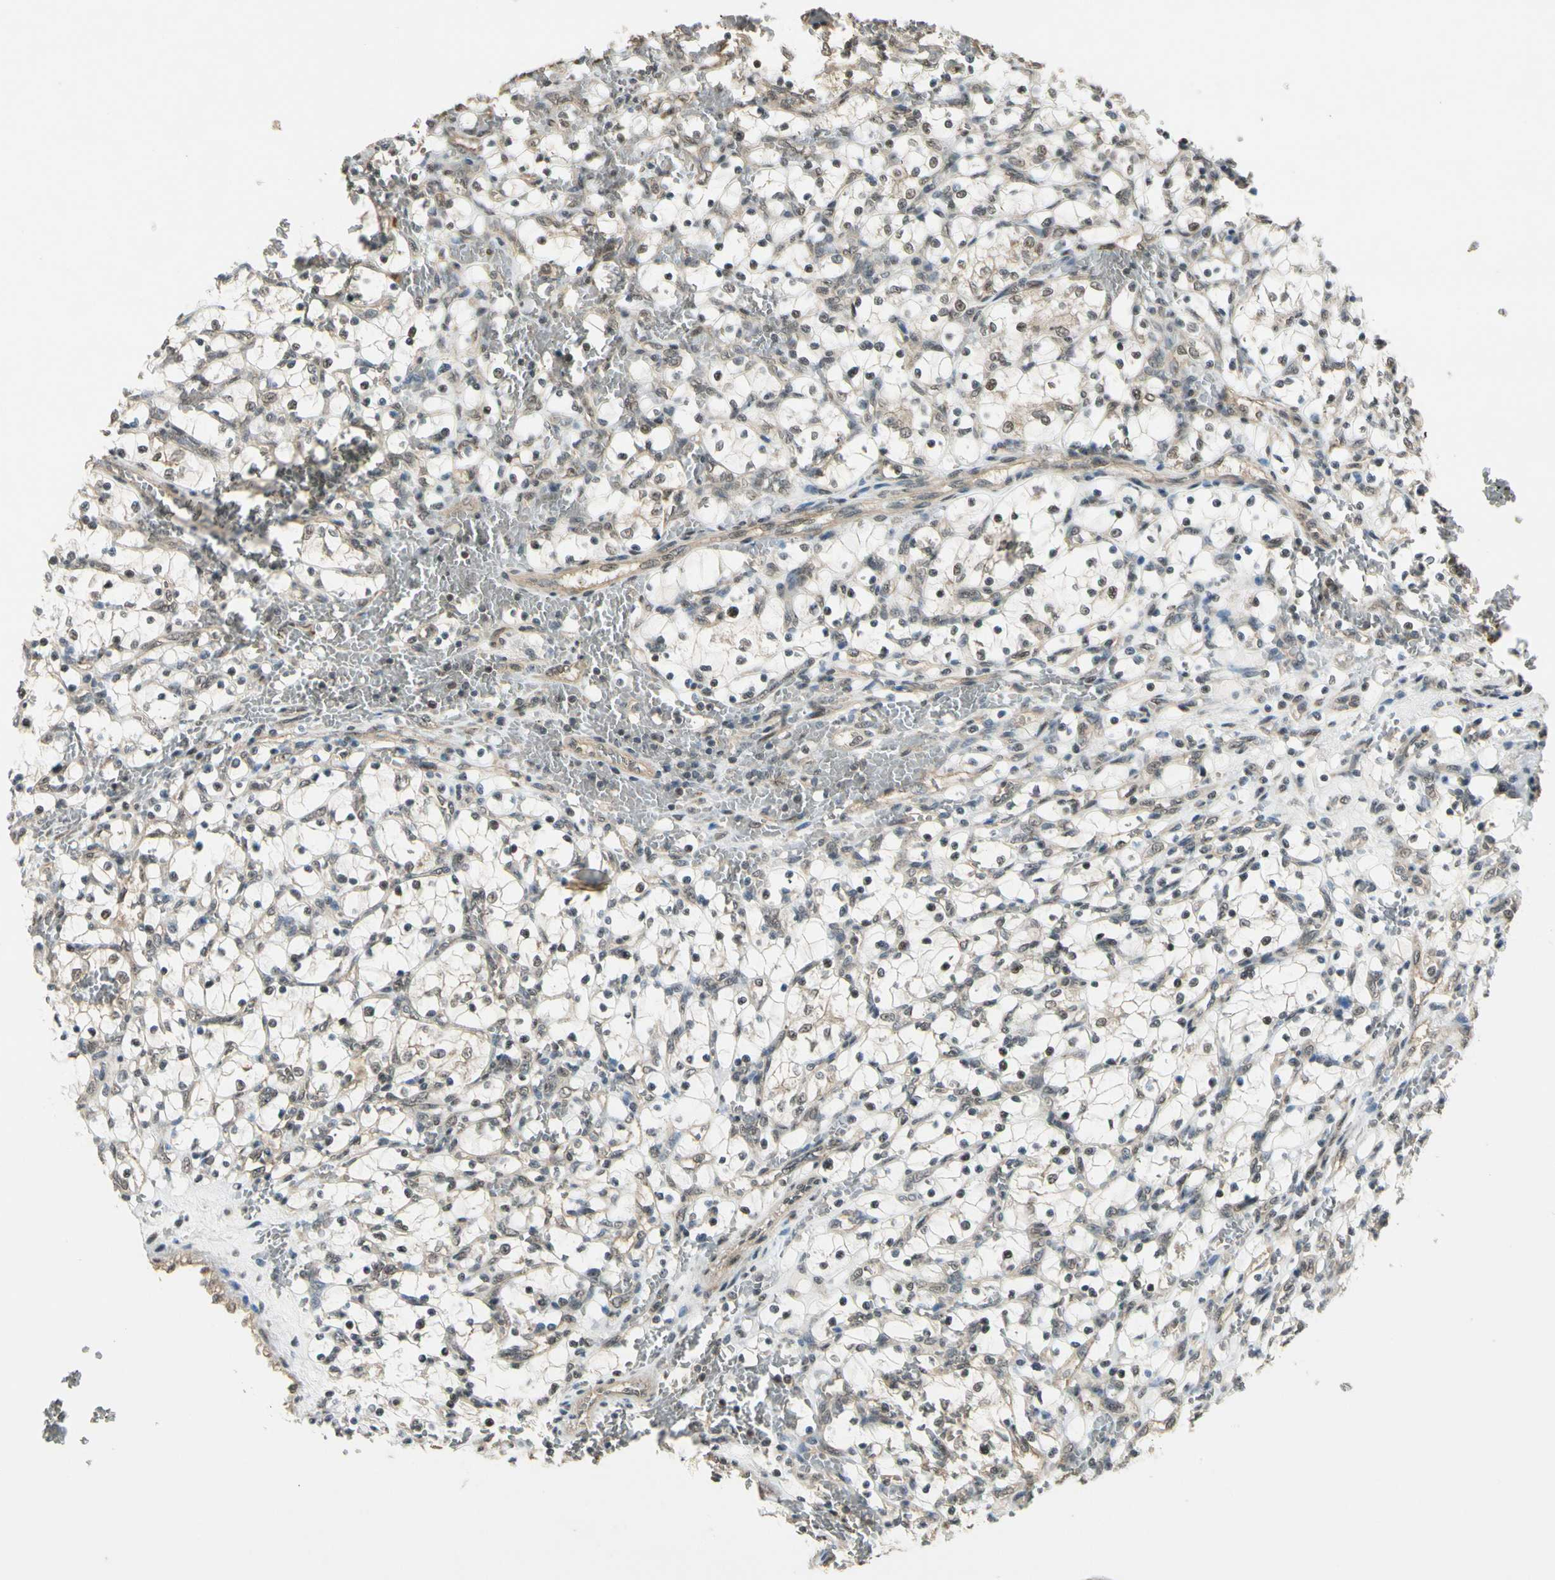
{"staining": {"intensity": "negative", "quantity": "none", "location": "none"}, "tissue": "renal cancer", "cell_type": "Tumor cells", "image_type": "cancer", "snomed": [{"axis": "morphology", "description": "Adenocarcinoma, NOS"}, {"axis": "topography", "description": "Kidney"}], "caption": "Immunohistochemistry (IHC) histopathology image of renal adenocarcinoma stained for a protein (brown), which demonstrates no positivity in tumor cells. (Brightfield microscopy of DAB immunohistochemistry (IHC) at high magnification).", "gene": "MCPH1", "patient": {"sex": "female", "age": 69}}